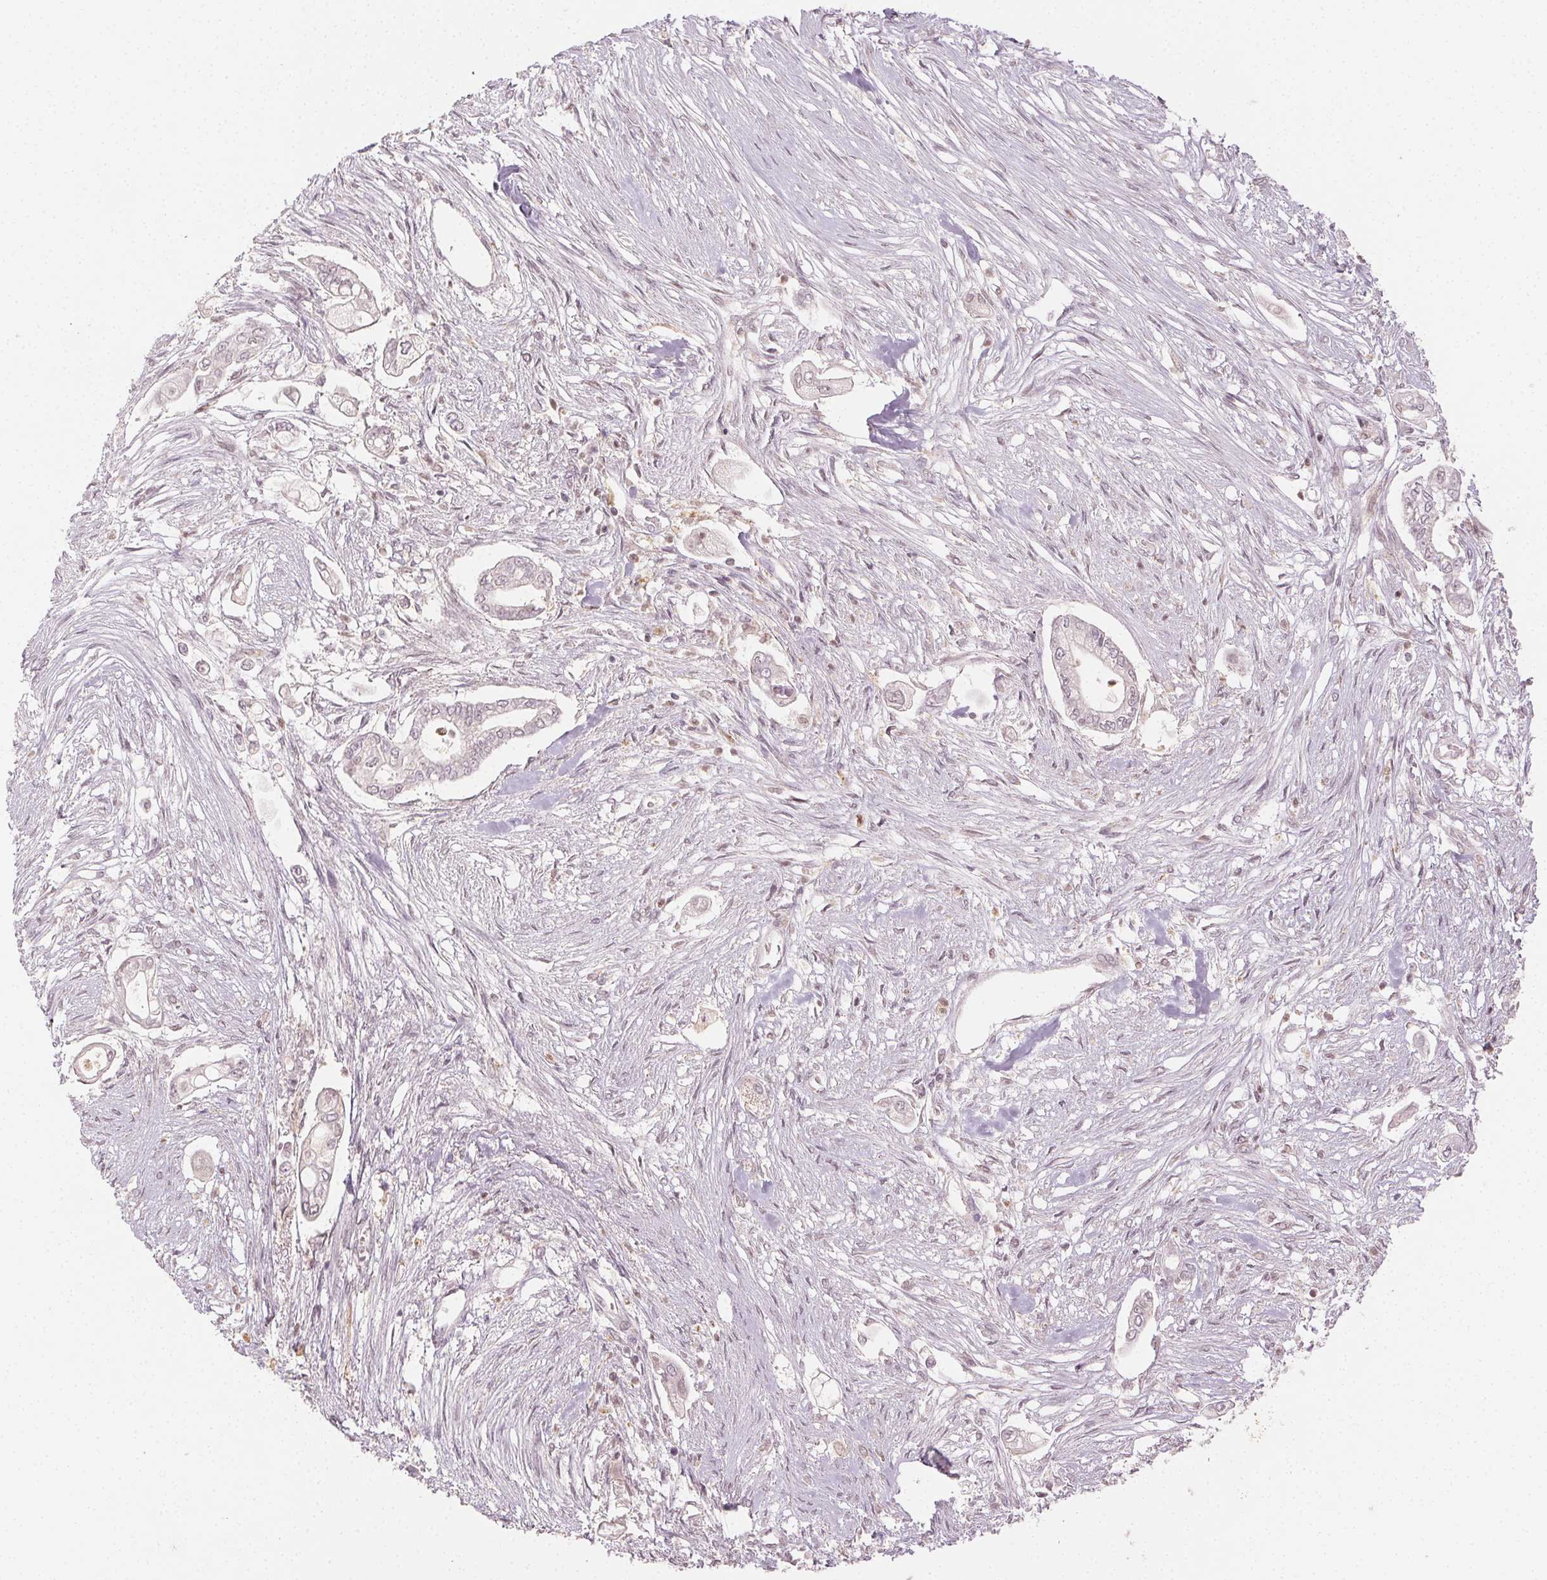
{"staining": {"intensity": "weak", "quantity": "<25%", "location": "nuclear"}, "tissue": "pancreatic cancer", "cell_type": "Tumor cells", "image_type": "cancer", "snomed": [{"axis": "morphology", "description": "Adenocarcinoma, NOS"}, {"axis": "topography", "description": "Pancreas"}], "caption": "The photomicrograph displays no significant expression in tumor cells of pancreatic cancer (adenocarcinoma).", "gene": "MAPK14", "patient": {"sex": "female", "age": 69}}